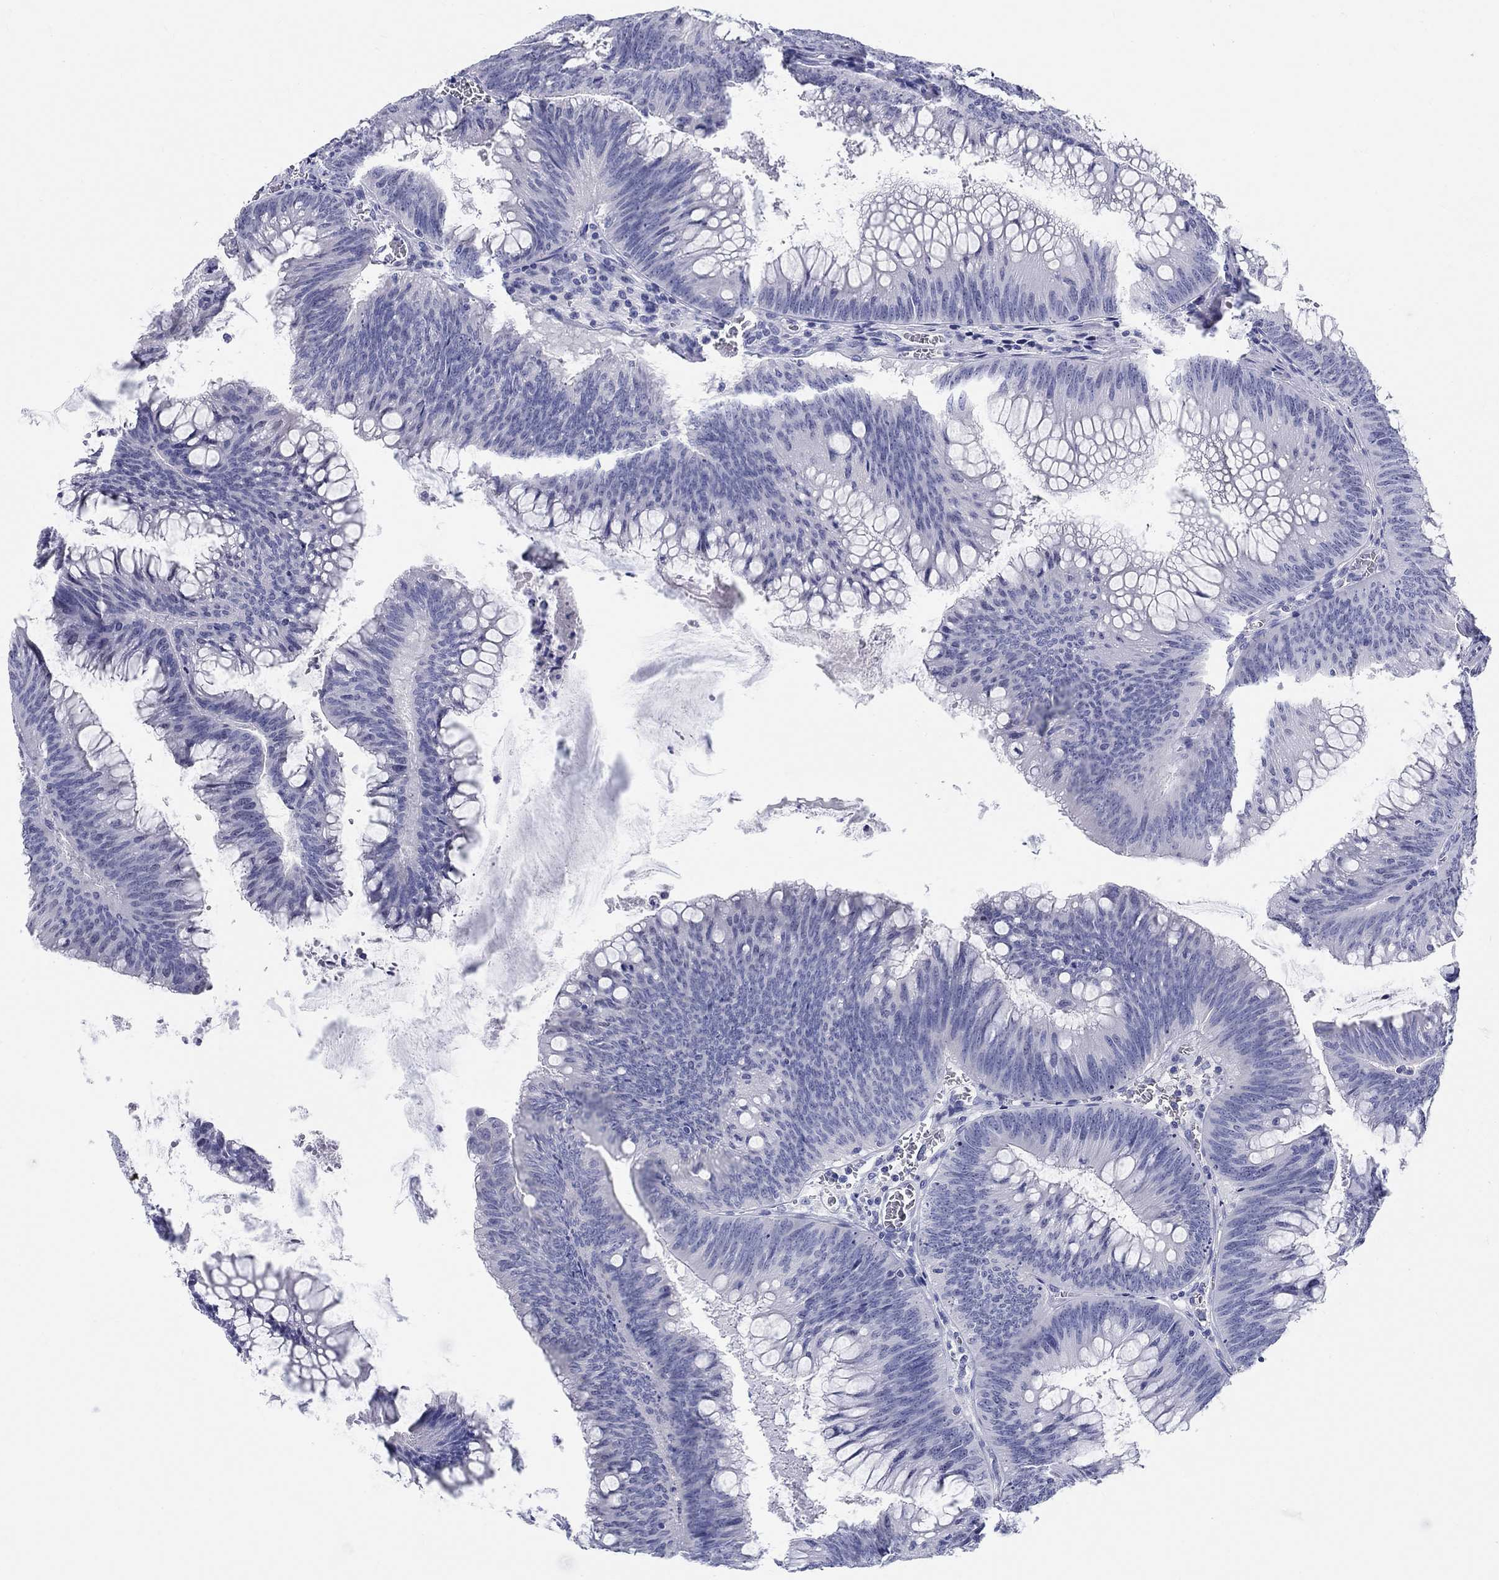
{"staining": {"intensity": "negative", "quantity": "none", "location": "none"}, "tissue": "colorectal cancer", "cell_type": "Tumor cells", "image_type": "cancer", "snomed": [{"axis": "morphology", "description": "Adenocarcinoma, NOS"}, {"axis": "topography", "description": "Rectum"}], "caption": "This is an IHC micrograph of human adenocarcinoma (colorectal). There is no staining in tumor cells.", "gene": "LAMP5", "patient": {"sex": "female", "age": 72}}